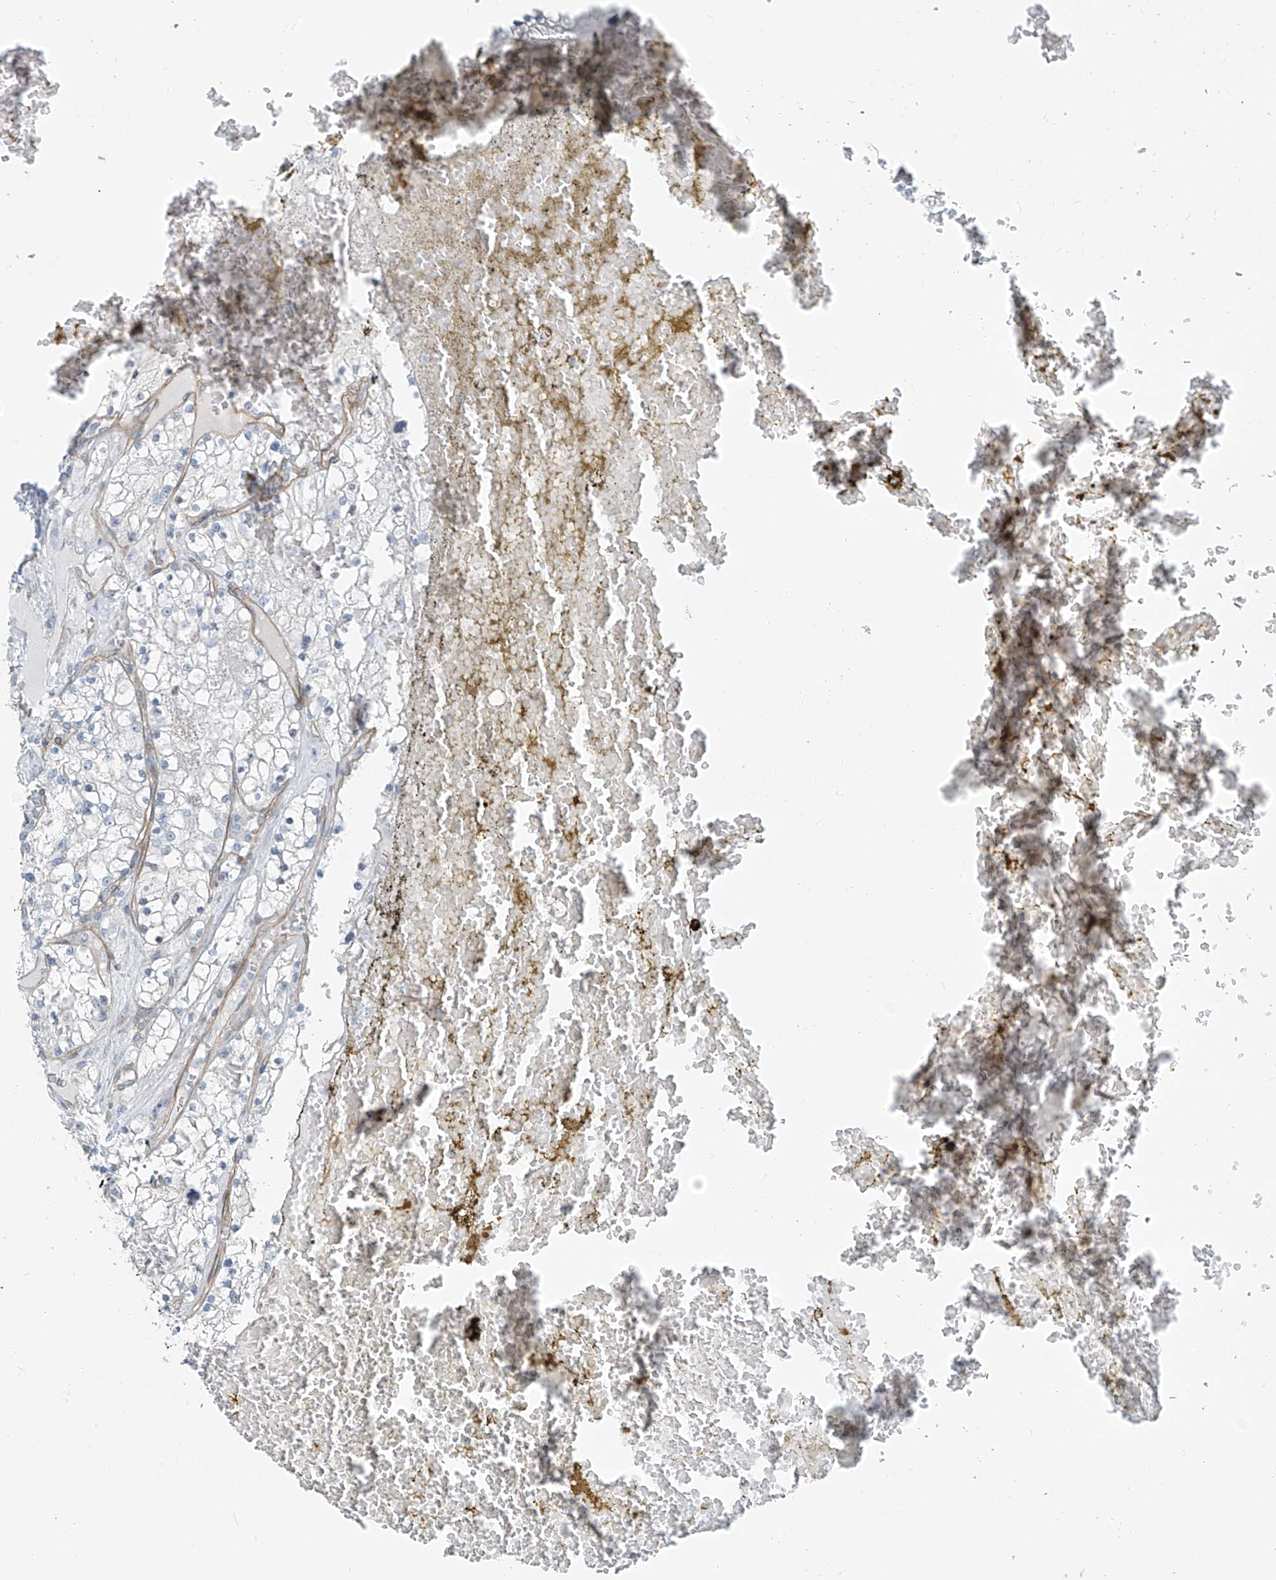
{"staining": {"intensity": "negative", "quantity": "none", "location": "none"}, "tissue": "renal cancer", "cell_type": "Tumor cells", "image_type": "cancer", "snomed": [{"axis": "morphology", "description": "Normal tissue, NOS"}, {"axis": "morphology", "description": "Adenocarcinoma, NOS"}, {"axis": "topography", "description": "Kidney"}], "caption": "Immunohistochemistry of renal cancer (adenocarcinoma) demonstrates no expression in tumor cells.", "gene": "TNS2", "patient": {"sex": "male", "age": 68}}